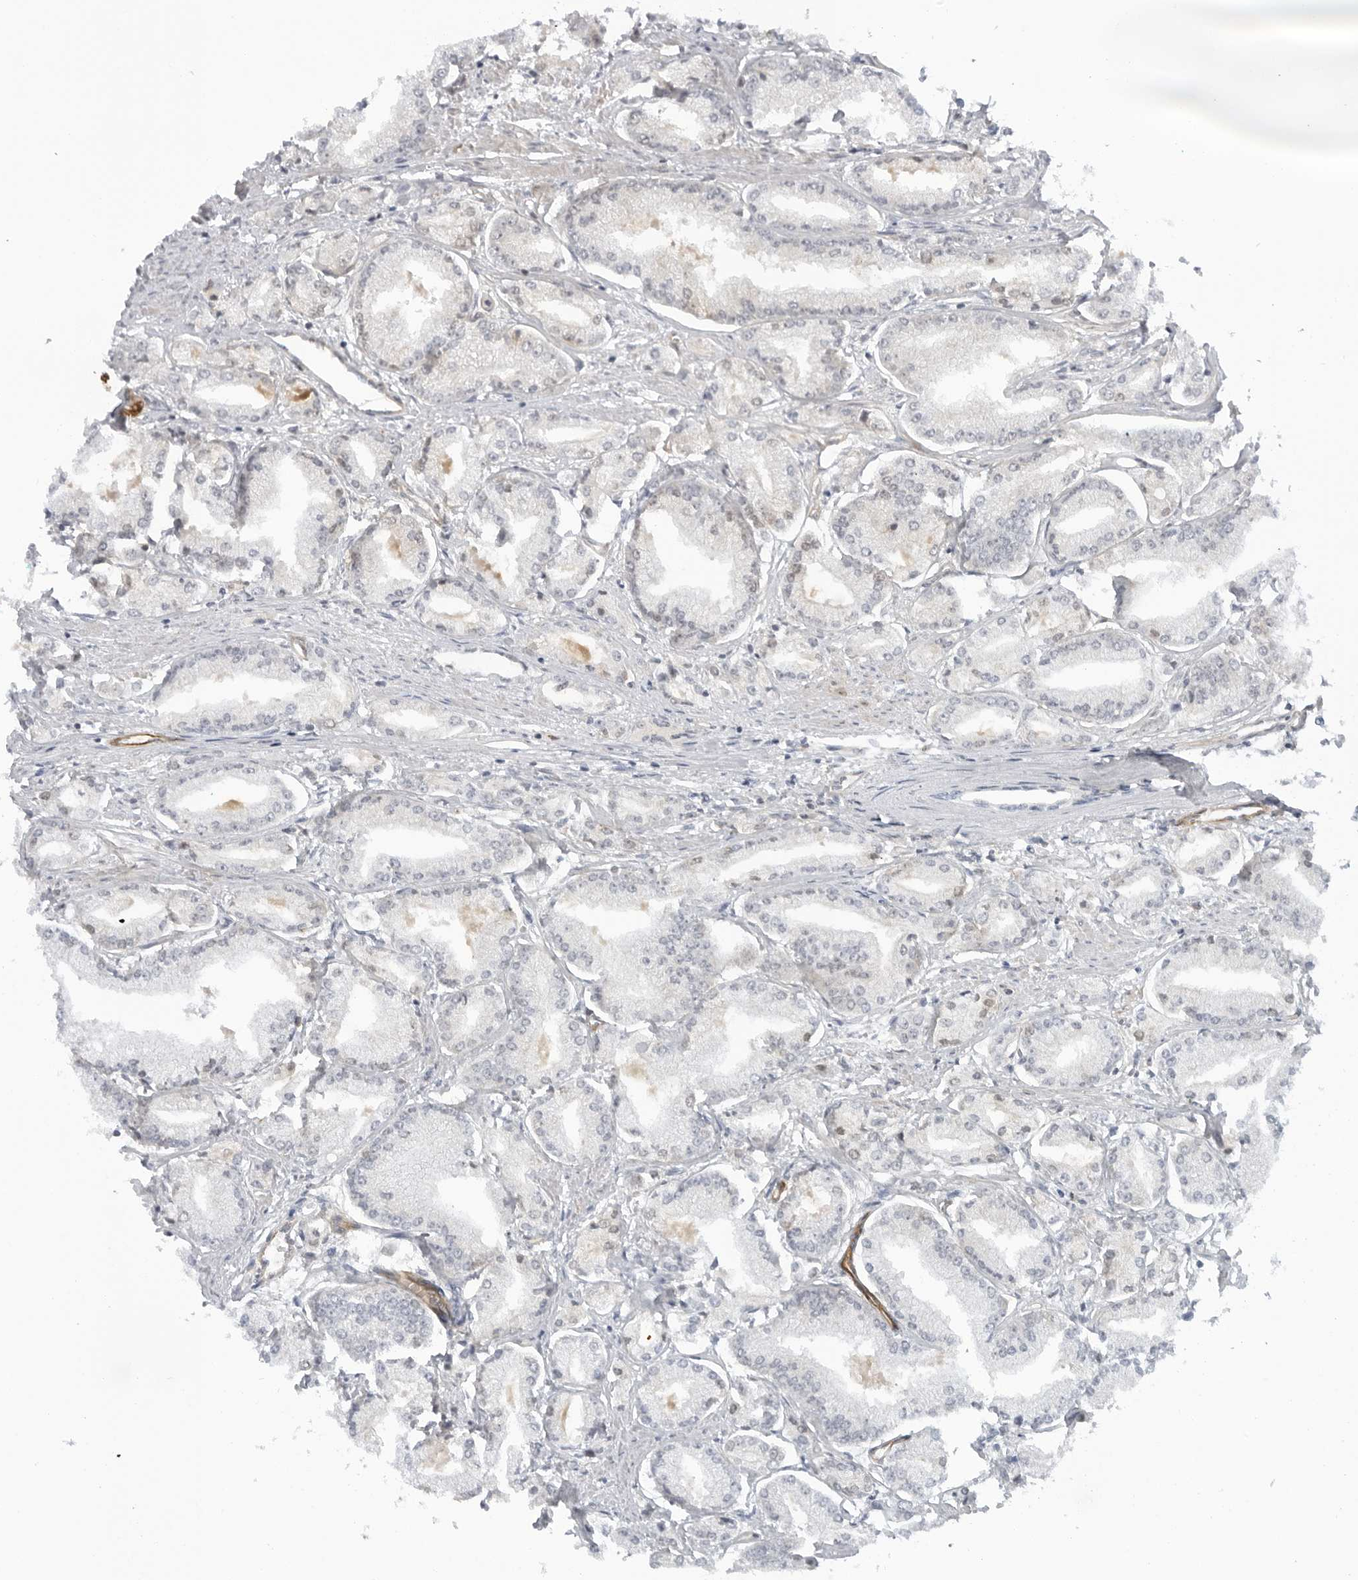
{"staining": {"intensity": "weak", "quantity": "<25%", "location": "cytoplasmic/membranous"}, "tissue": "prostate cancer", "cell_type": "Tumor cells", "image_type": "cancer", "snomed": [{"axis": "morphology", "description": "Adenocarcinoma, Low grade"}, {"axis": "topography", "description": "Prostate"}], "caption": "Immunohistochemical staining of human prostate cancer (adenocarcinoma (low-grade)) reveals no significant staining in tumor cells. (Stains: DAB immunohistochemistry with hematoxylin counter stain, Microscopy: brightfield microscopy at high magnification).", "gene": "SUGCT", "patient": {"sex": "male", "age": 52}}